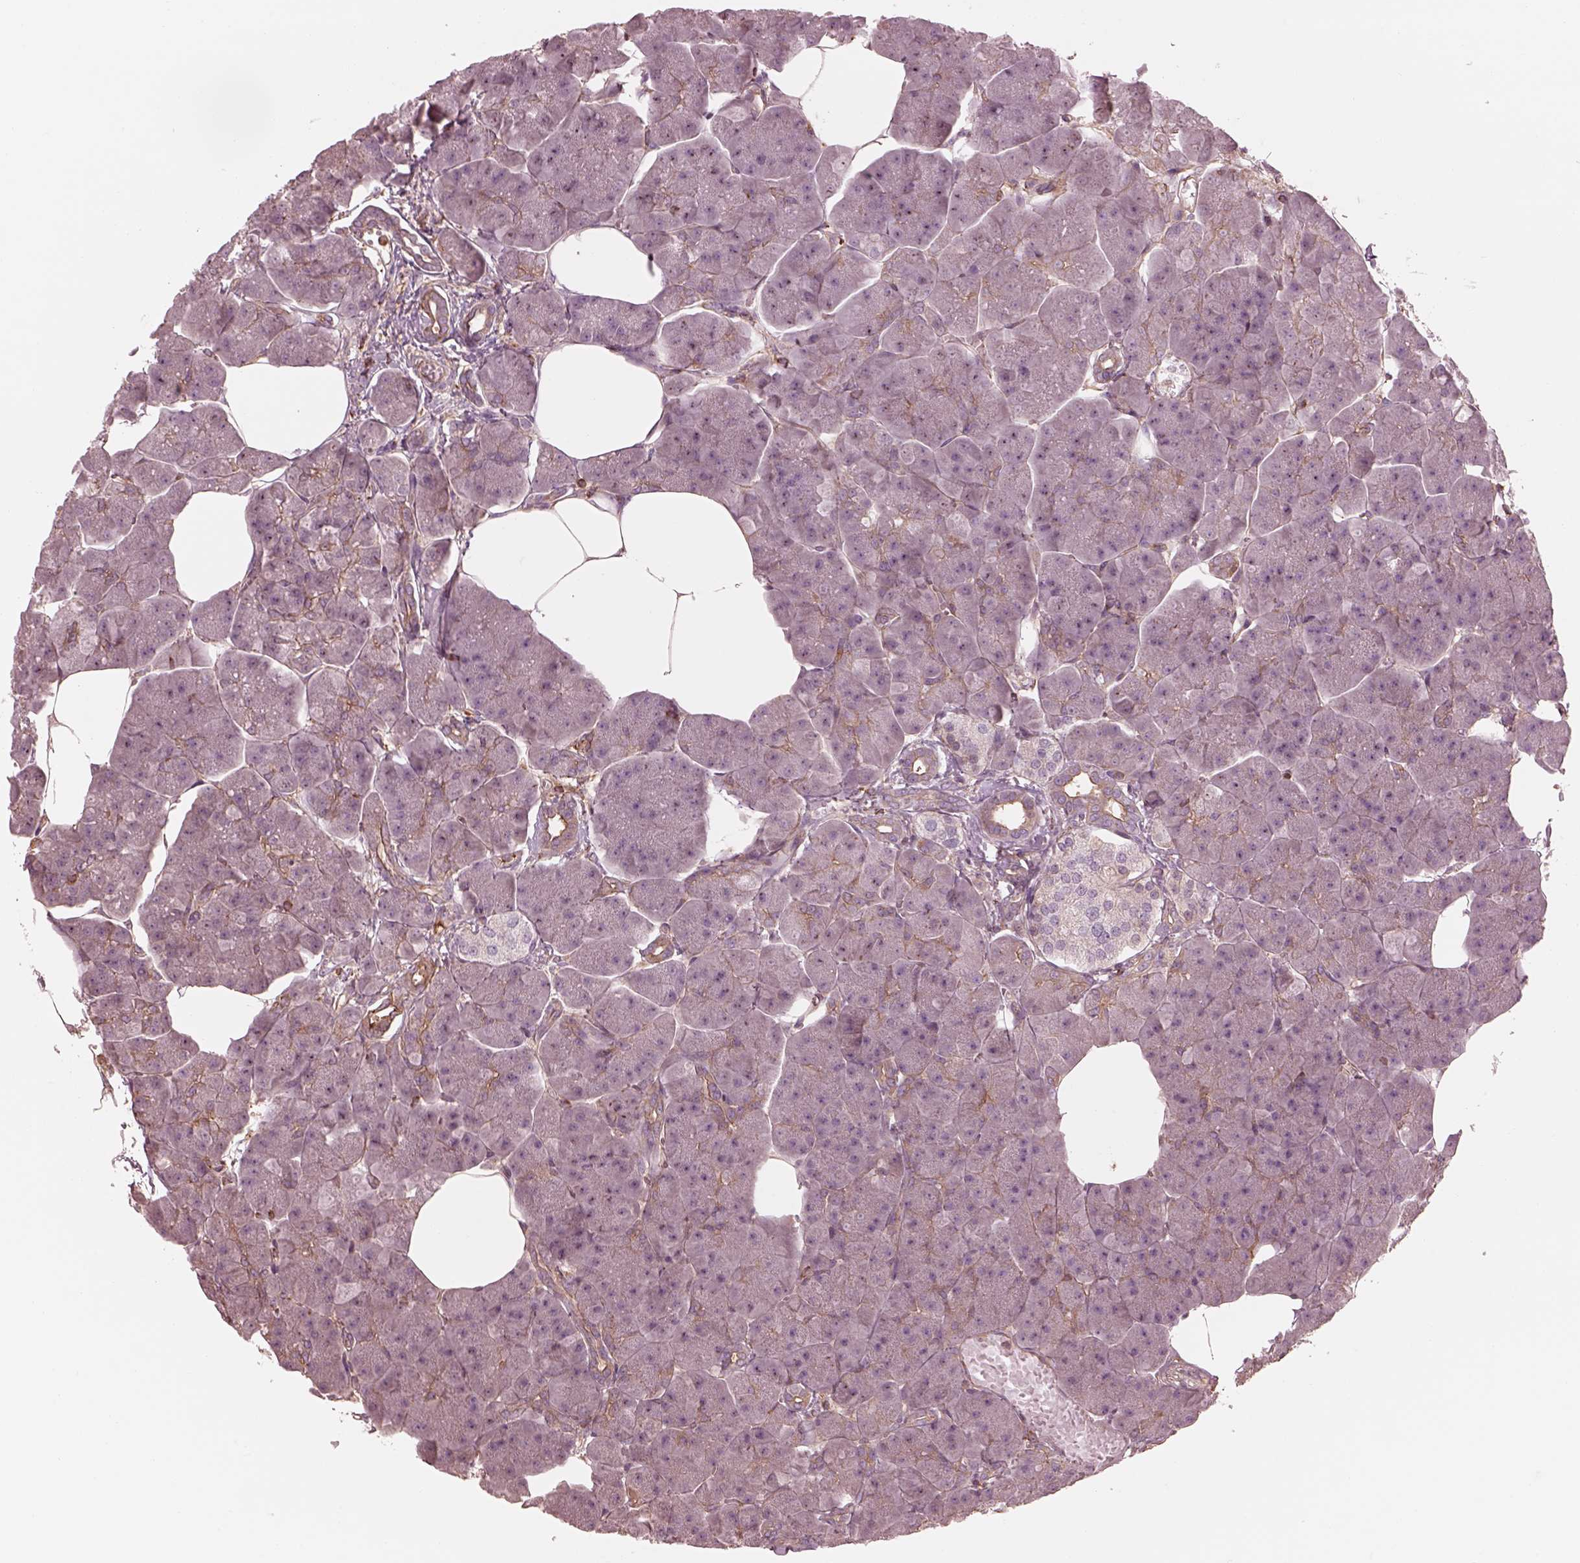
{"staining": {"intensity": "moderate", "quantity": "<25%", "location": "cytoplasmic/membranous"}, "tissue": "pancreas", "cell_type": "Exocrine glandular cells", "image_type": "normal", "snomed": [{"axis": "morphology", "description": "Normal tissue, NOS"}, {"axis": "topography", "description": "Adipose tissue"}, {"axis": "topography", "description": "Pancreas"}, {"axis": "topography", "description": "Peripheral nerve tissue"}], "caption": "Immunohistochemistry (IHC) of unremarkable human pancreas shows low levels of moderate cytoplasmic/membranous positivity in approximately <25% of exocrine glandular cells. The protein is shown in brown color, while the nuclei are stained blue.", "gene": "STK33", "patient": {"sex": "female", "age": 58}}